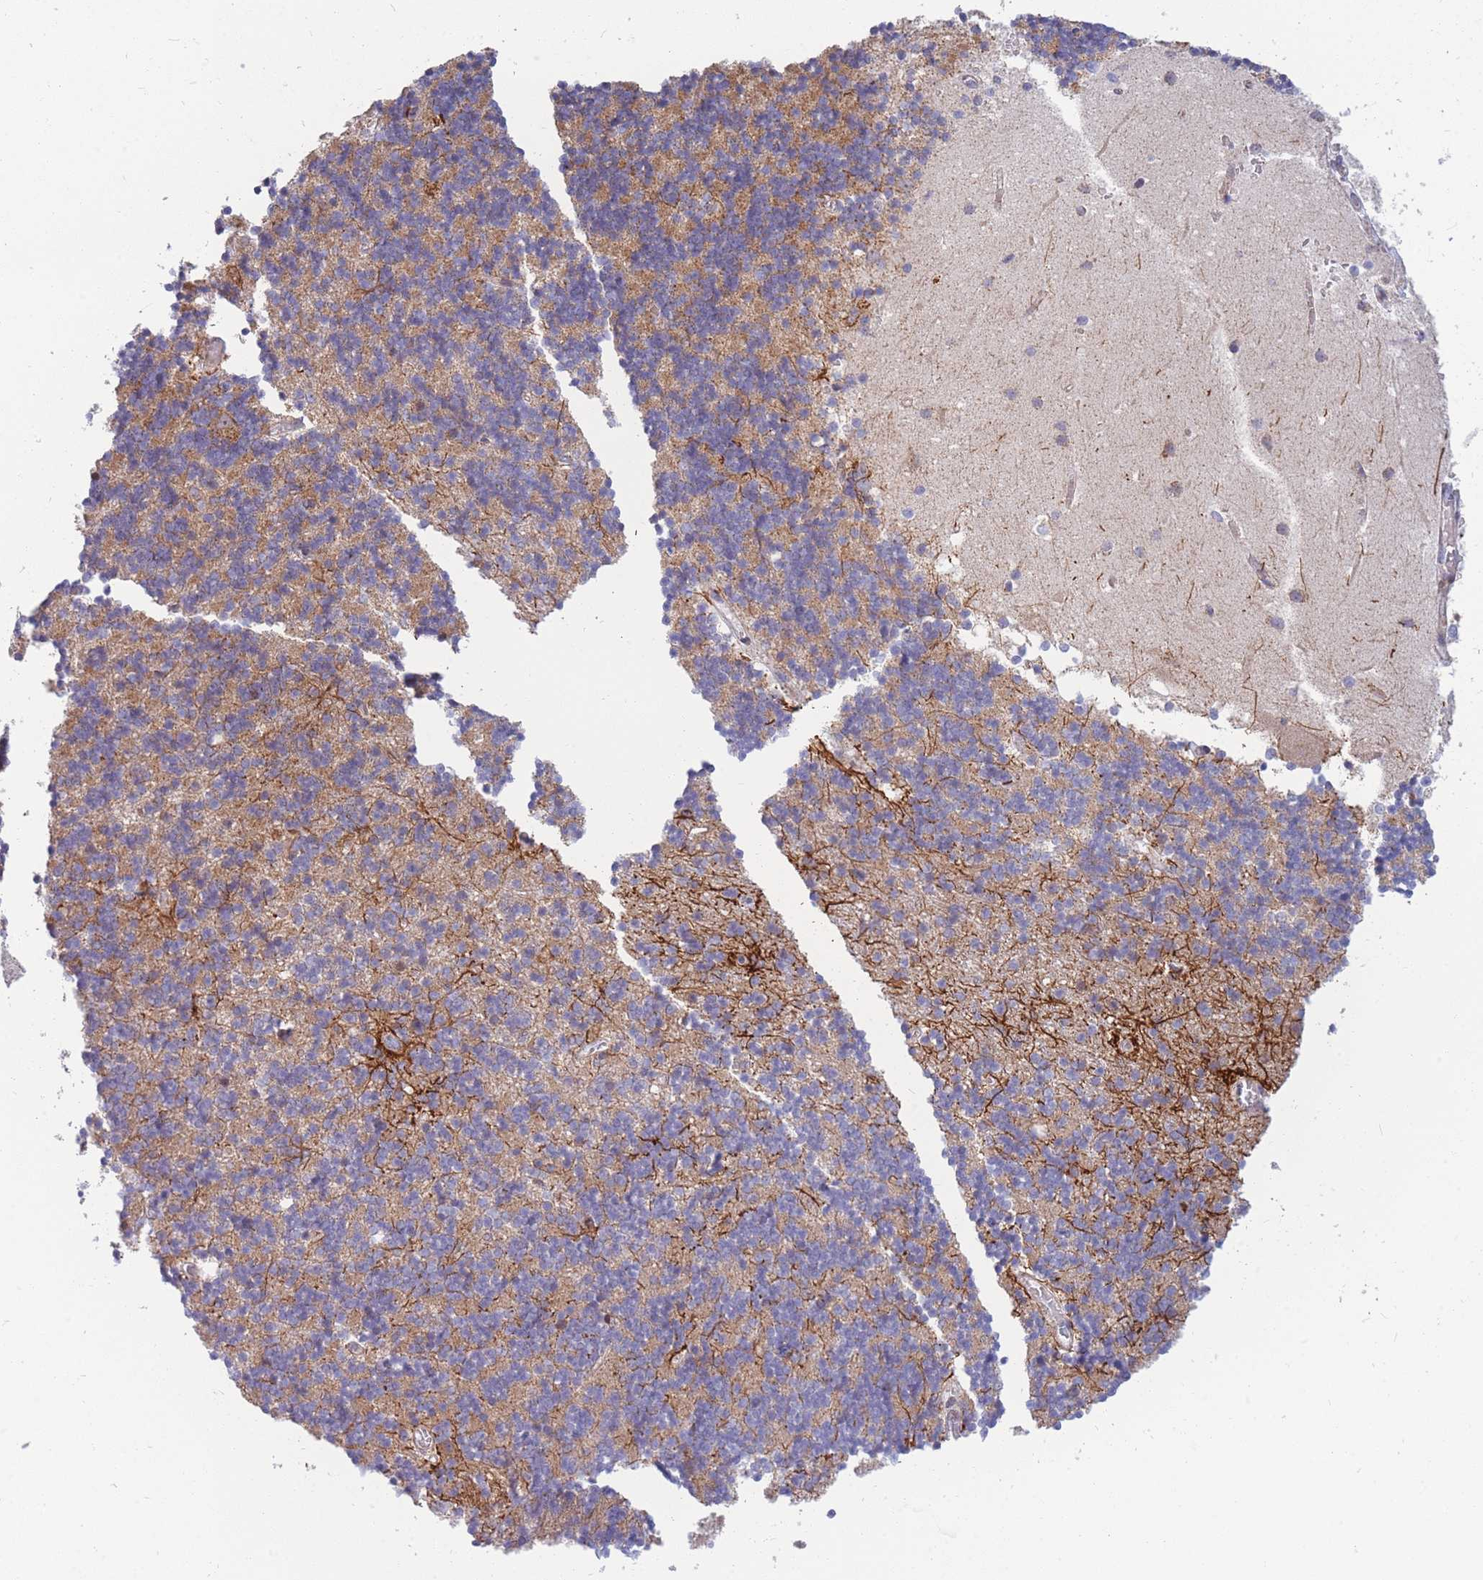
{"staining": {"intensity": "moderate", "quantity": ">75%", "location": "cytoplasmic/membranous"}, "tissue": "cerebellum", "cell_type": "Cells in granular layer", "image_type": "normal", "snomed": [{"axis": "morphology", "description": "Normal tissue, NOS"}, {"axis": "topography", "description": "Cerebellum"}], "caption": "DAB immunohistochemical staining of normal cerebellum demonstrates moderate cytoplasmic/membranous protein expression in about >75% of cells in granular layer. The protein of interest is stained brown, and the nuclei are stained in blue (DAB IHC with brightfield microscopy, high magnification).", "gene": "HSPE1", "patient": {"sex": "male", "age": 54}}